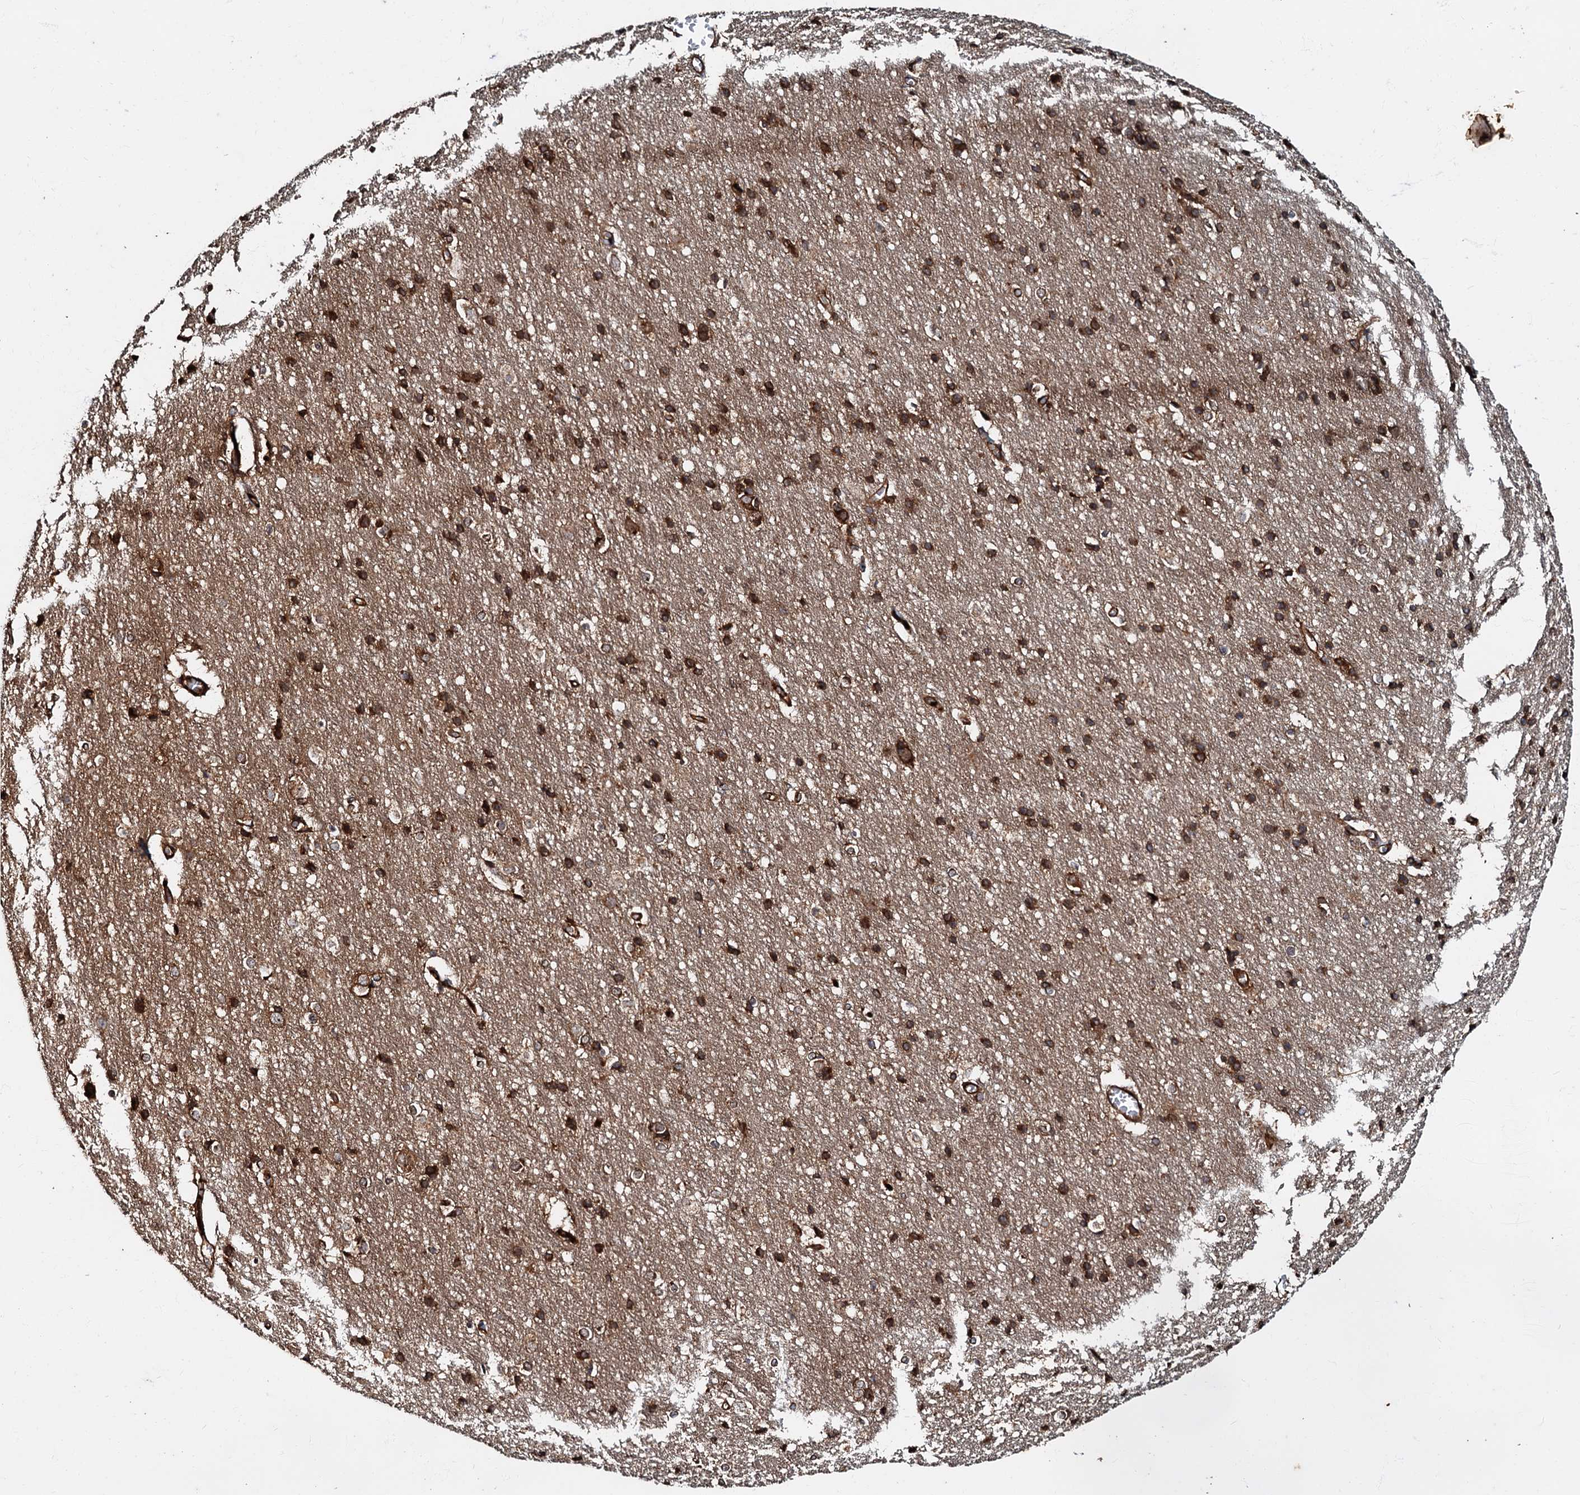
{"staining": {"intensity": "strong", "quantity": ">75%", "location": "cytoplasmic/membranous"}, "tissue": "cerebral cortex", "cell_type": "Endothelial cells", "image_type": "normal", "snomed": [{"axis": "morphology", "description": "Normal tissue, NOS"}, {"axis": "topography", "description": "Cerebral cortex"}], "caption": "Benign cerebral cortex reveals strong cytoplasmic/membranous expression in about >75% of endothelial cells, visualized by immunohistochemistry.", "gene": "BLOC1S6", "patient": {"sex": "male", "age": 54}}